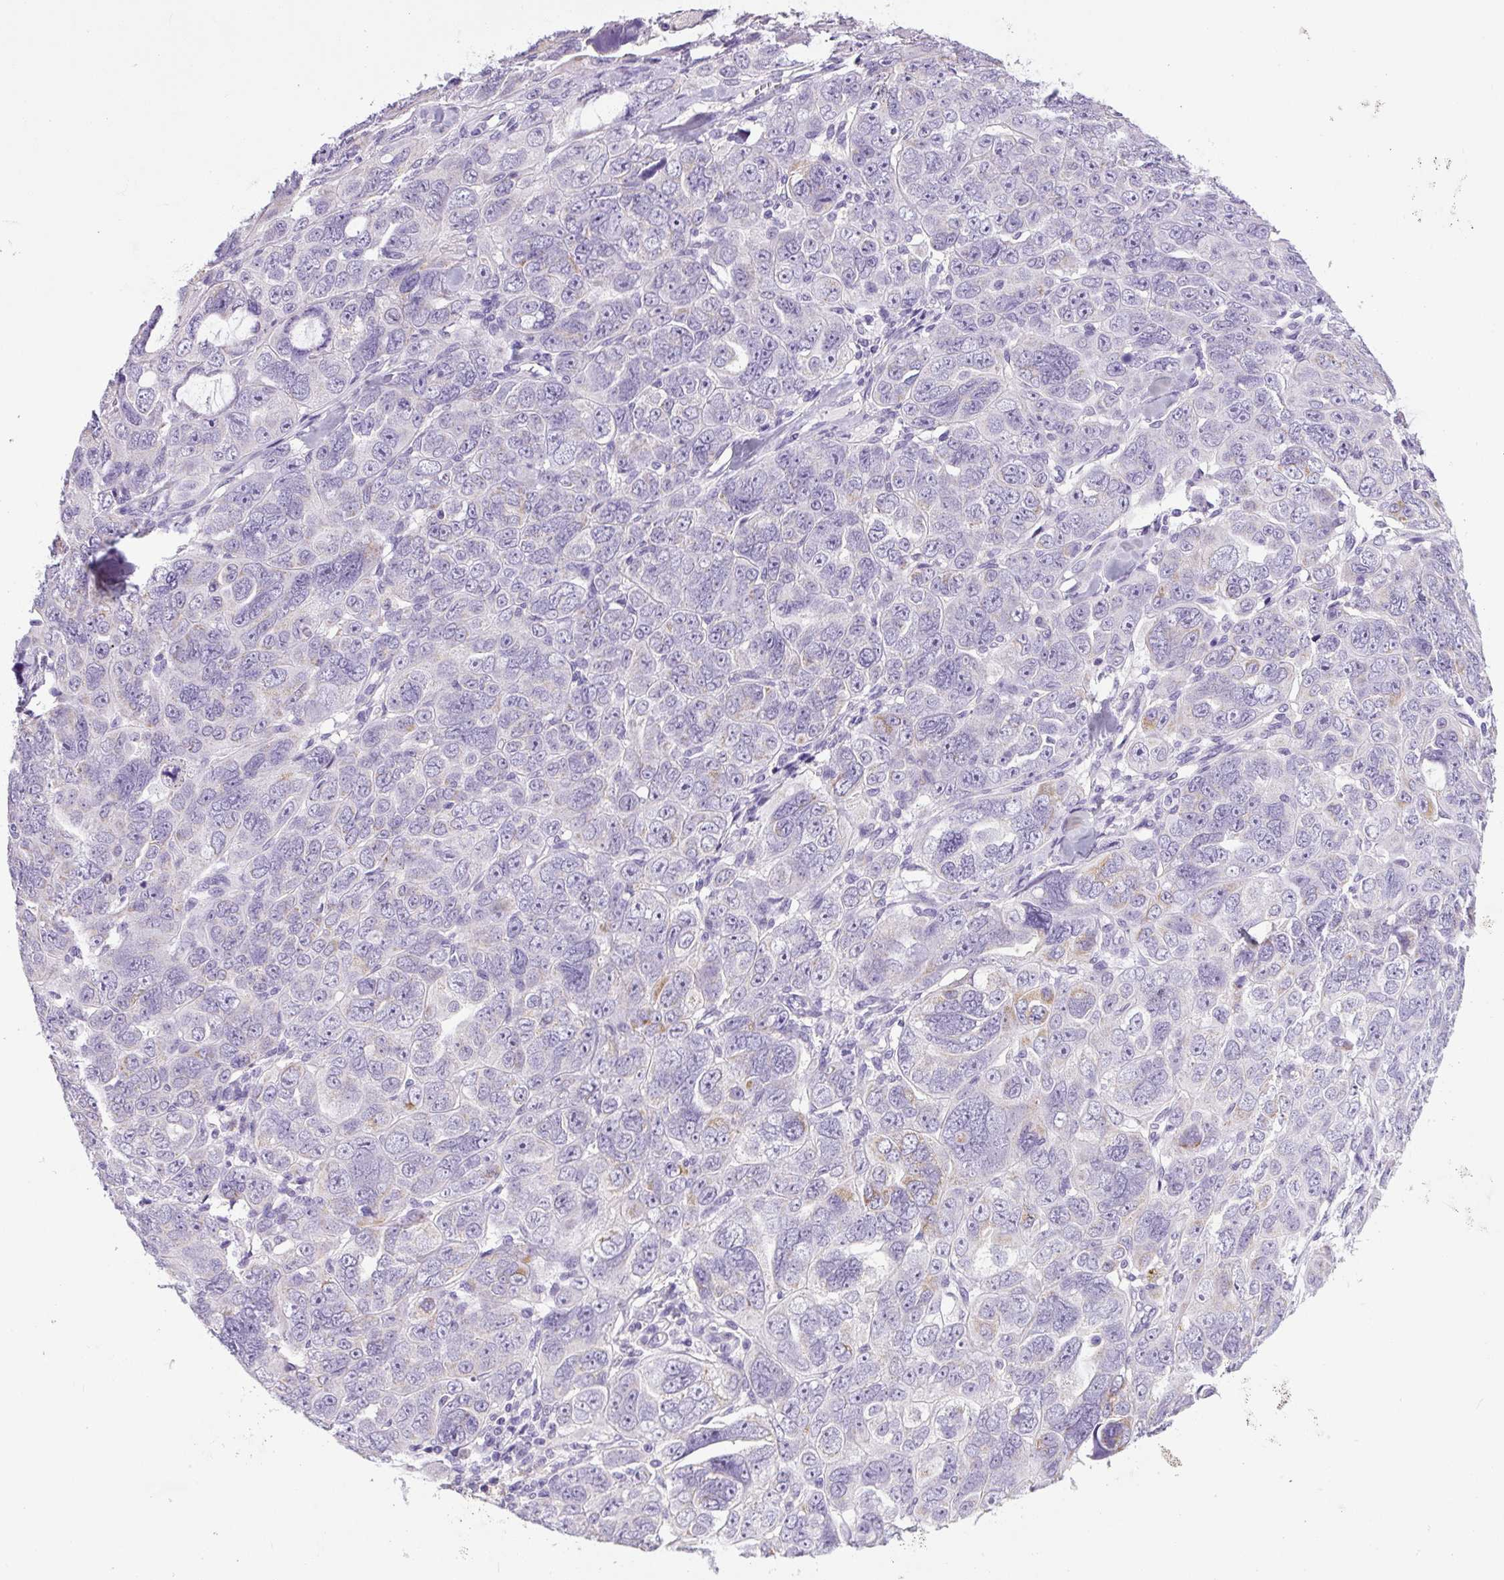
{"staining": {"intensity": "weak", "quantity": "<25%", "location": "cytoplasmic/membranous"}, "tissue": "ovarian cancer", "cell_type": "Tumor cells", "image_type": "cancer", "snomed": [{"axis": "morphology", "description": "Cystadenocarcinoma, serous, NOS"}, {"axis": "topography", "description": "Ovary"}], "caption": "Immunohistochemistry micrograph of neoplastic tissue: ovarian cancer (serous cystadenocarcinoma) stained with DAB (3,3'-diaminobenzidine) demonstrates no significant protein staining in tumor cells.", "gene": "CHGA", "patient": {"sex": "female", "age": 63}}